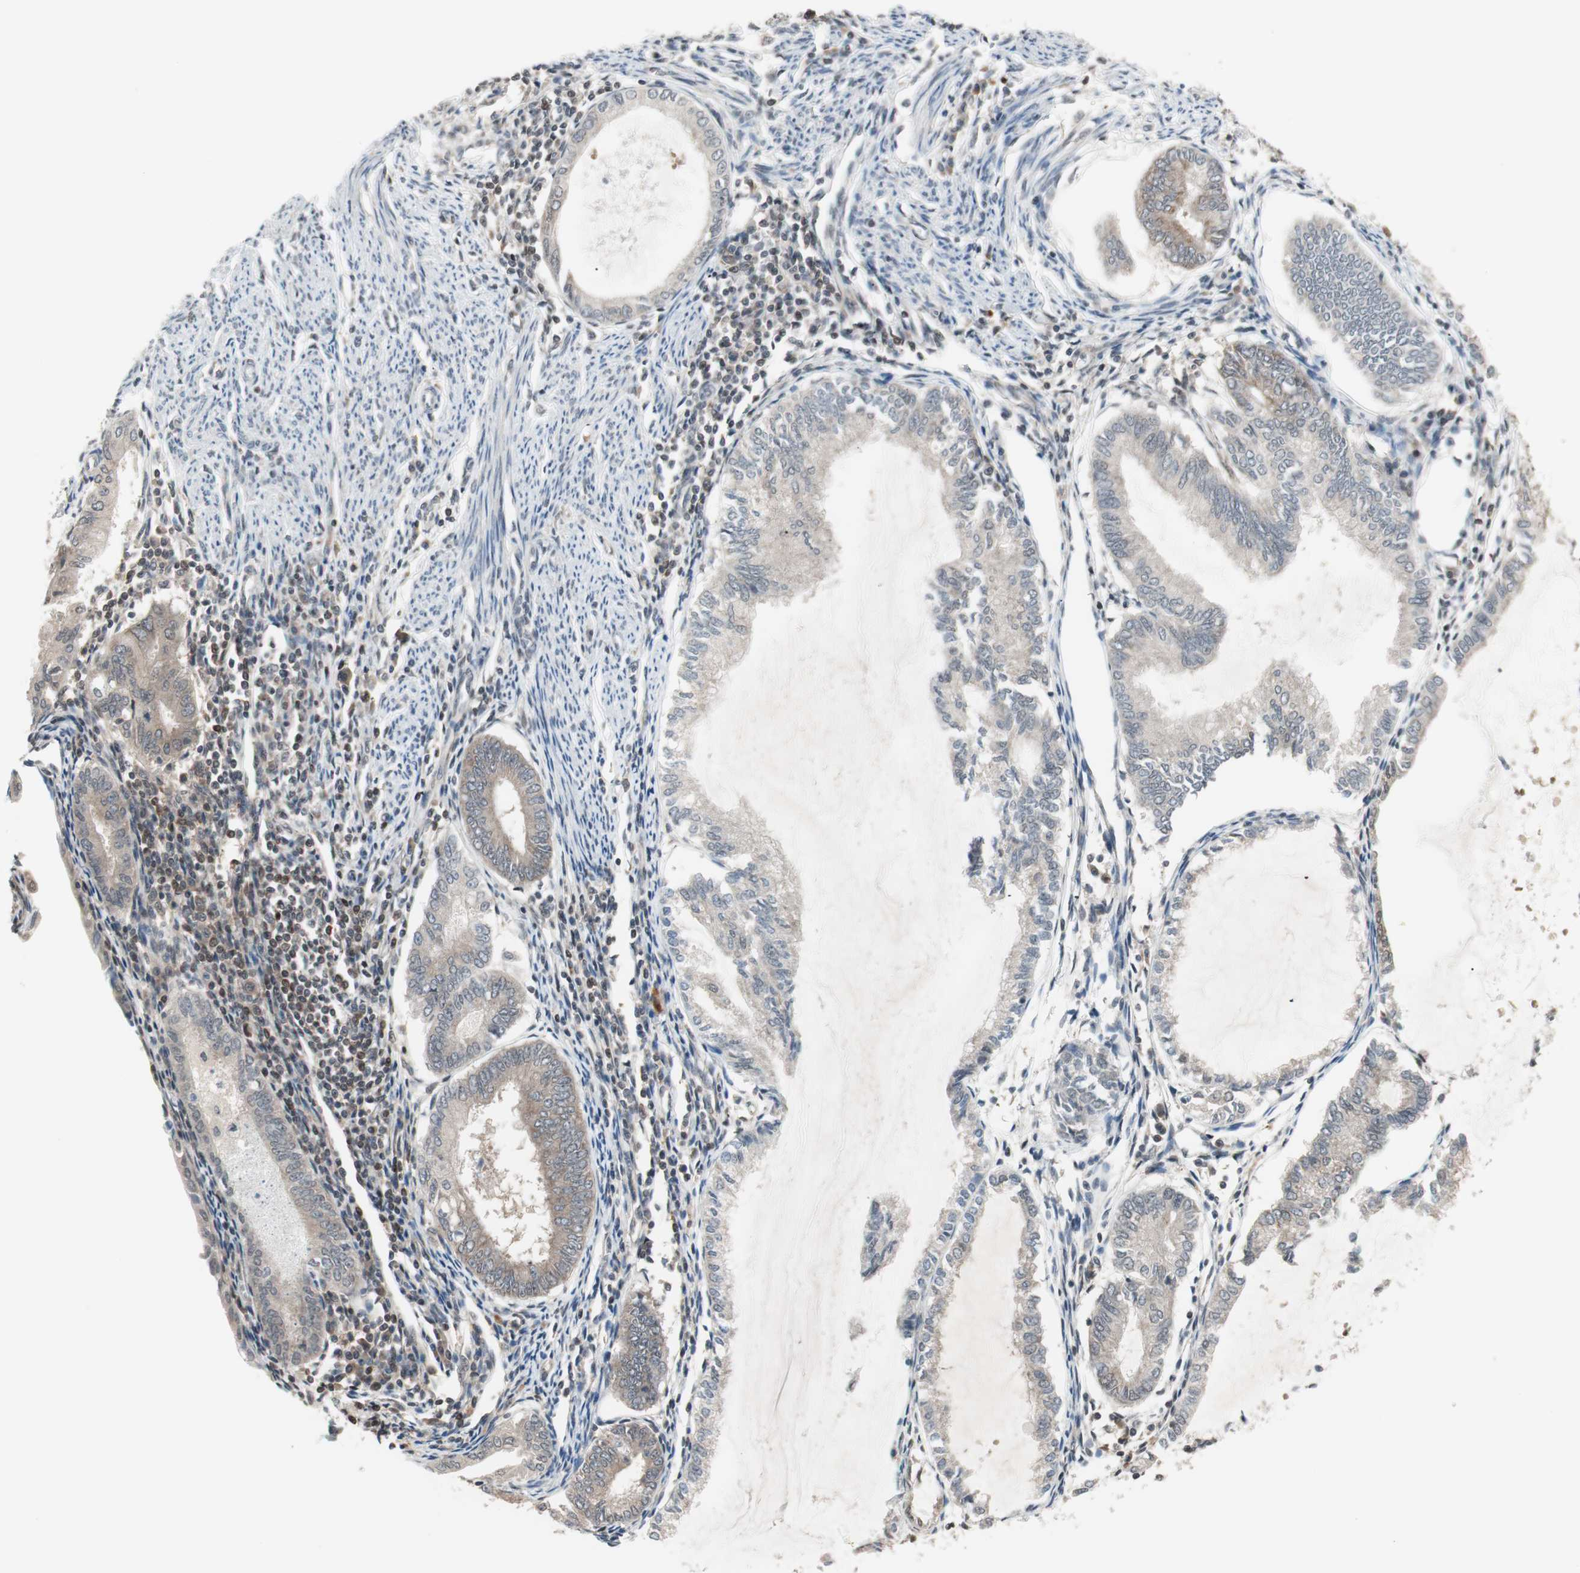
{"staining": {"intensity": "weak", "quantity": ">75%", "location": "cytoplasmic/membranous"}, "tissue": "endometrial cancer", "cell_type": "Tumor cells", "image_type": "cancer", "snomed": [{"axis": "morphology", "description": "Adenocarcinoma, NOS"}, {"axis": "topography", "description": "Endometrium"}], "caption": "Protein expression analysis of endometrial cancer (adenocarcinoma) reveals weak cytoplasmic/membranous expression in about >75% of tumor cells.", "gene": "UBE2I", "patient": {"sex": "female", "age": 86}}